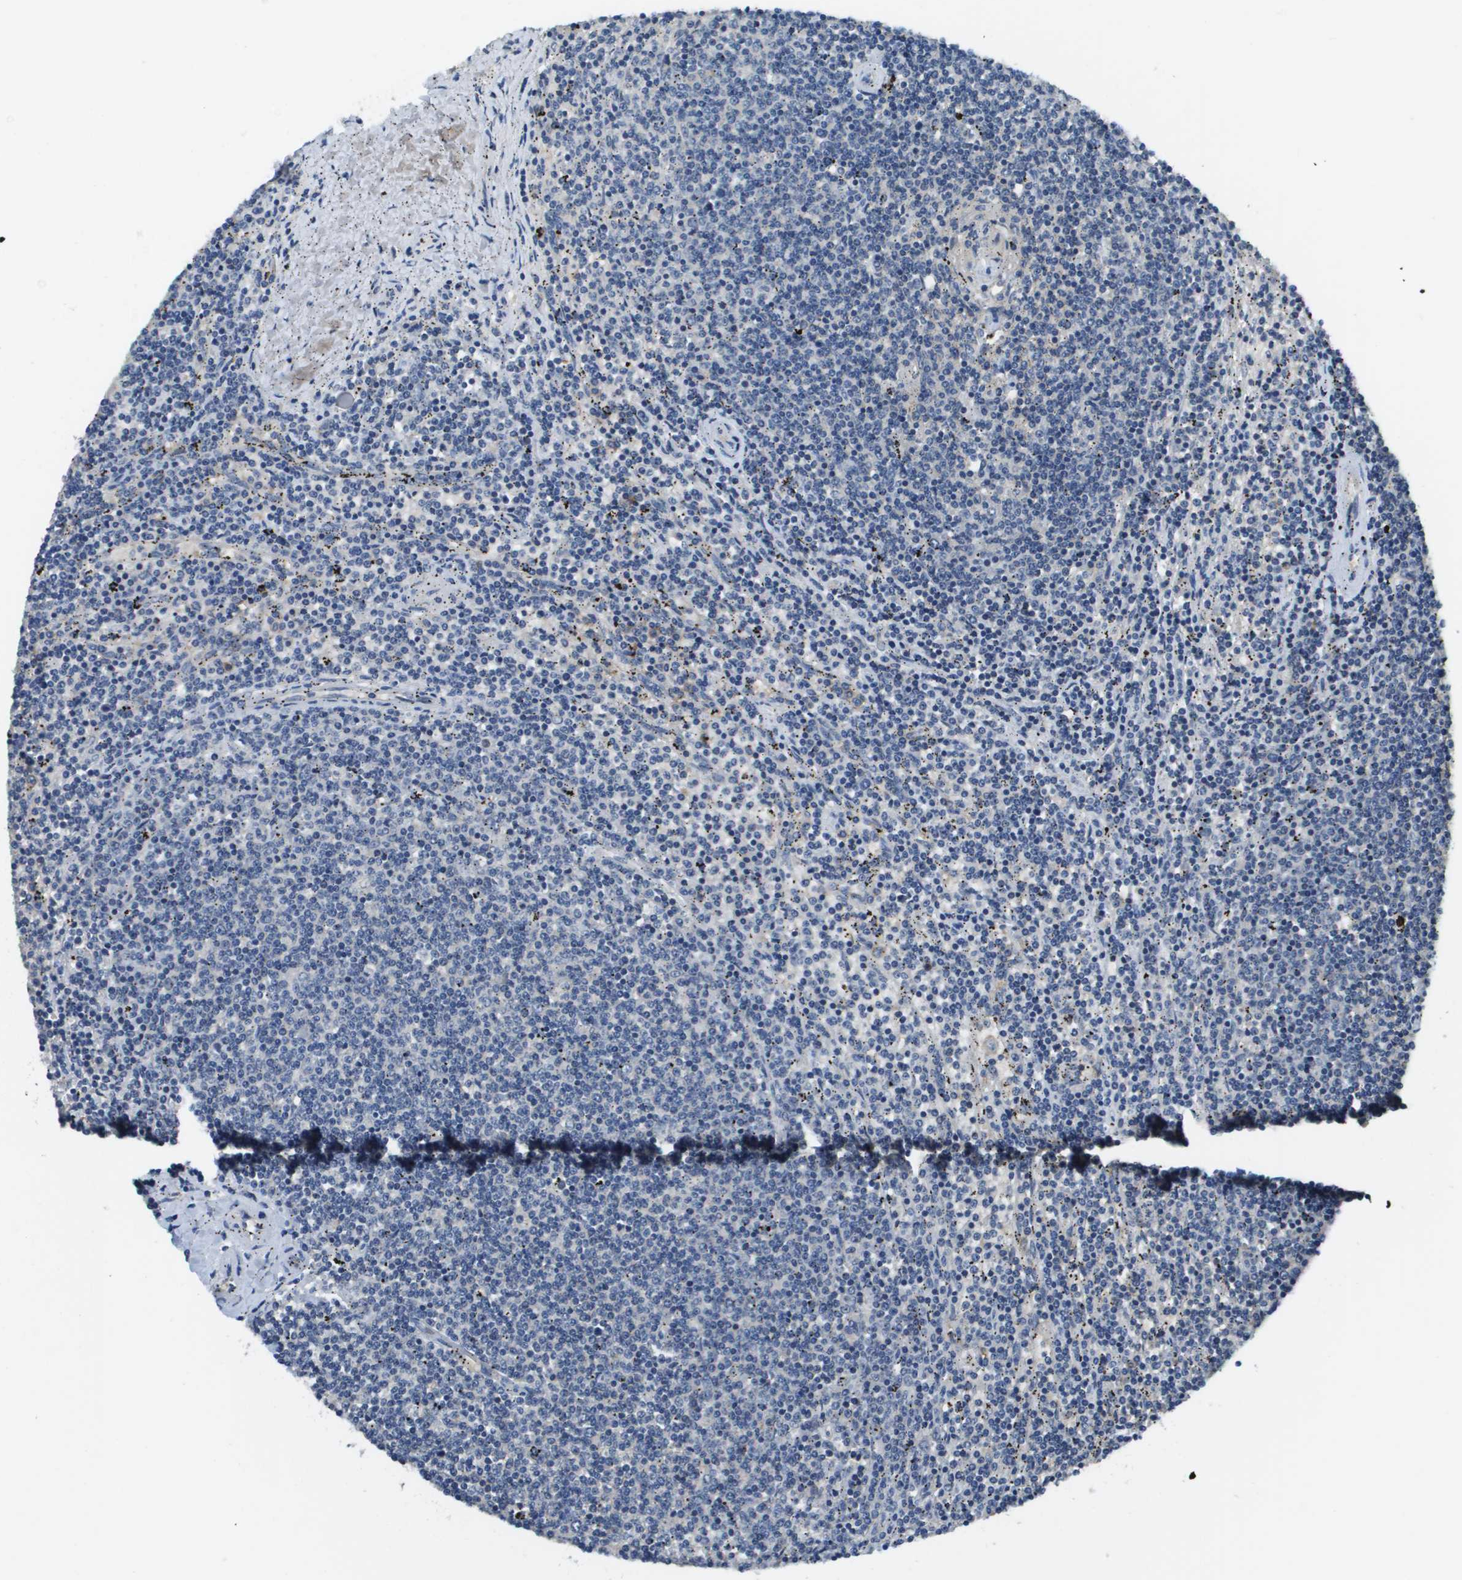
{"staining": {"intensity": "negative", "quantity": "none", "location": "none"}, "tissue": "lymphoma", "cell_type": "Tumor cells", "image_type": "cancer", "snomed": [{"axis": "morphology", "description": "Malignant lymphoma, non-Hodgkin's type, Low grade"}, {"axis": "topography", "description": "Spleen"}], "caption": "This histopathology image is of low-grade malignant lymphoma, non-Hodgkin's type stained with IHC to label a protein in brown with the nuclei are counter-stained blue. There is no positivity in tumor cells.", "gene": "SLC16A3", "patient": {"sex": "female", "age": 50}}